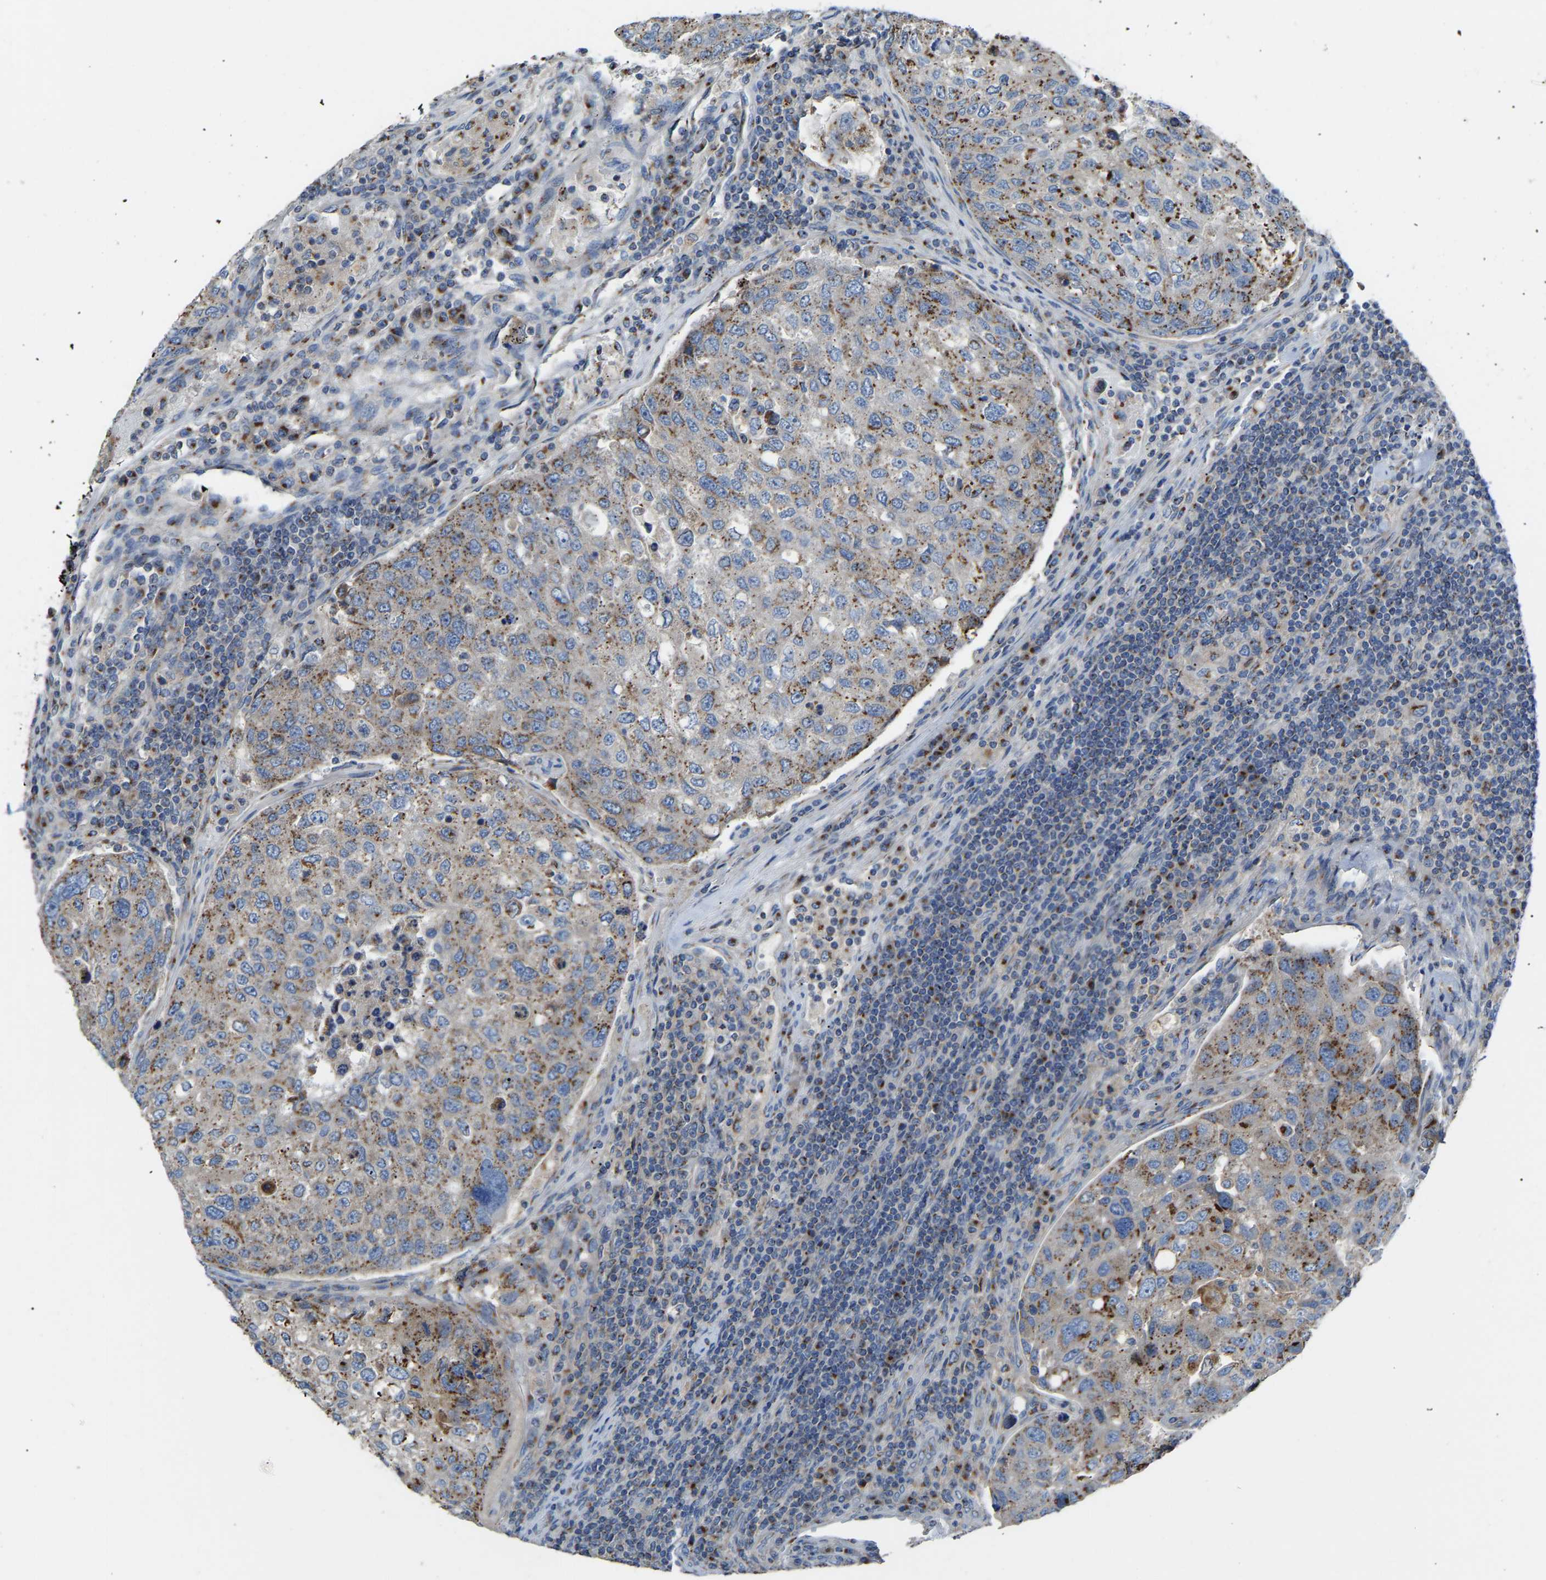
{"staining": {"intensity": "moderate", "quantity": ">75%", "location": "cytoplasmic/membranous"}, "tissue": "urothelial cancer", "cell_type": "Tumor cells", "image_type": "cancer", "snomed": [{"axis": "morphology", "description": "Urothelial carcinoma, High grade"}, {"axis": "topography", "description": "Lymph node"}, {"axis": "topography", "description": "Urinary bladder"}], "caption": "Urothelial carcinoma (high-grade) stained with a brown dye shows moderate cytoplasmic/membranous positive positivity in about >75% of tumor cells.", "gene": "CANT1", "patient": {"sex": "male", "age": 51}}